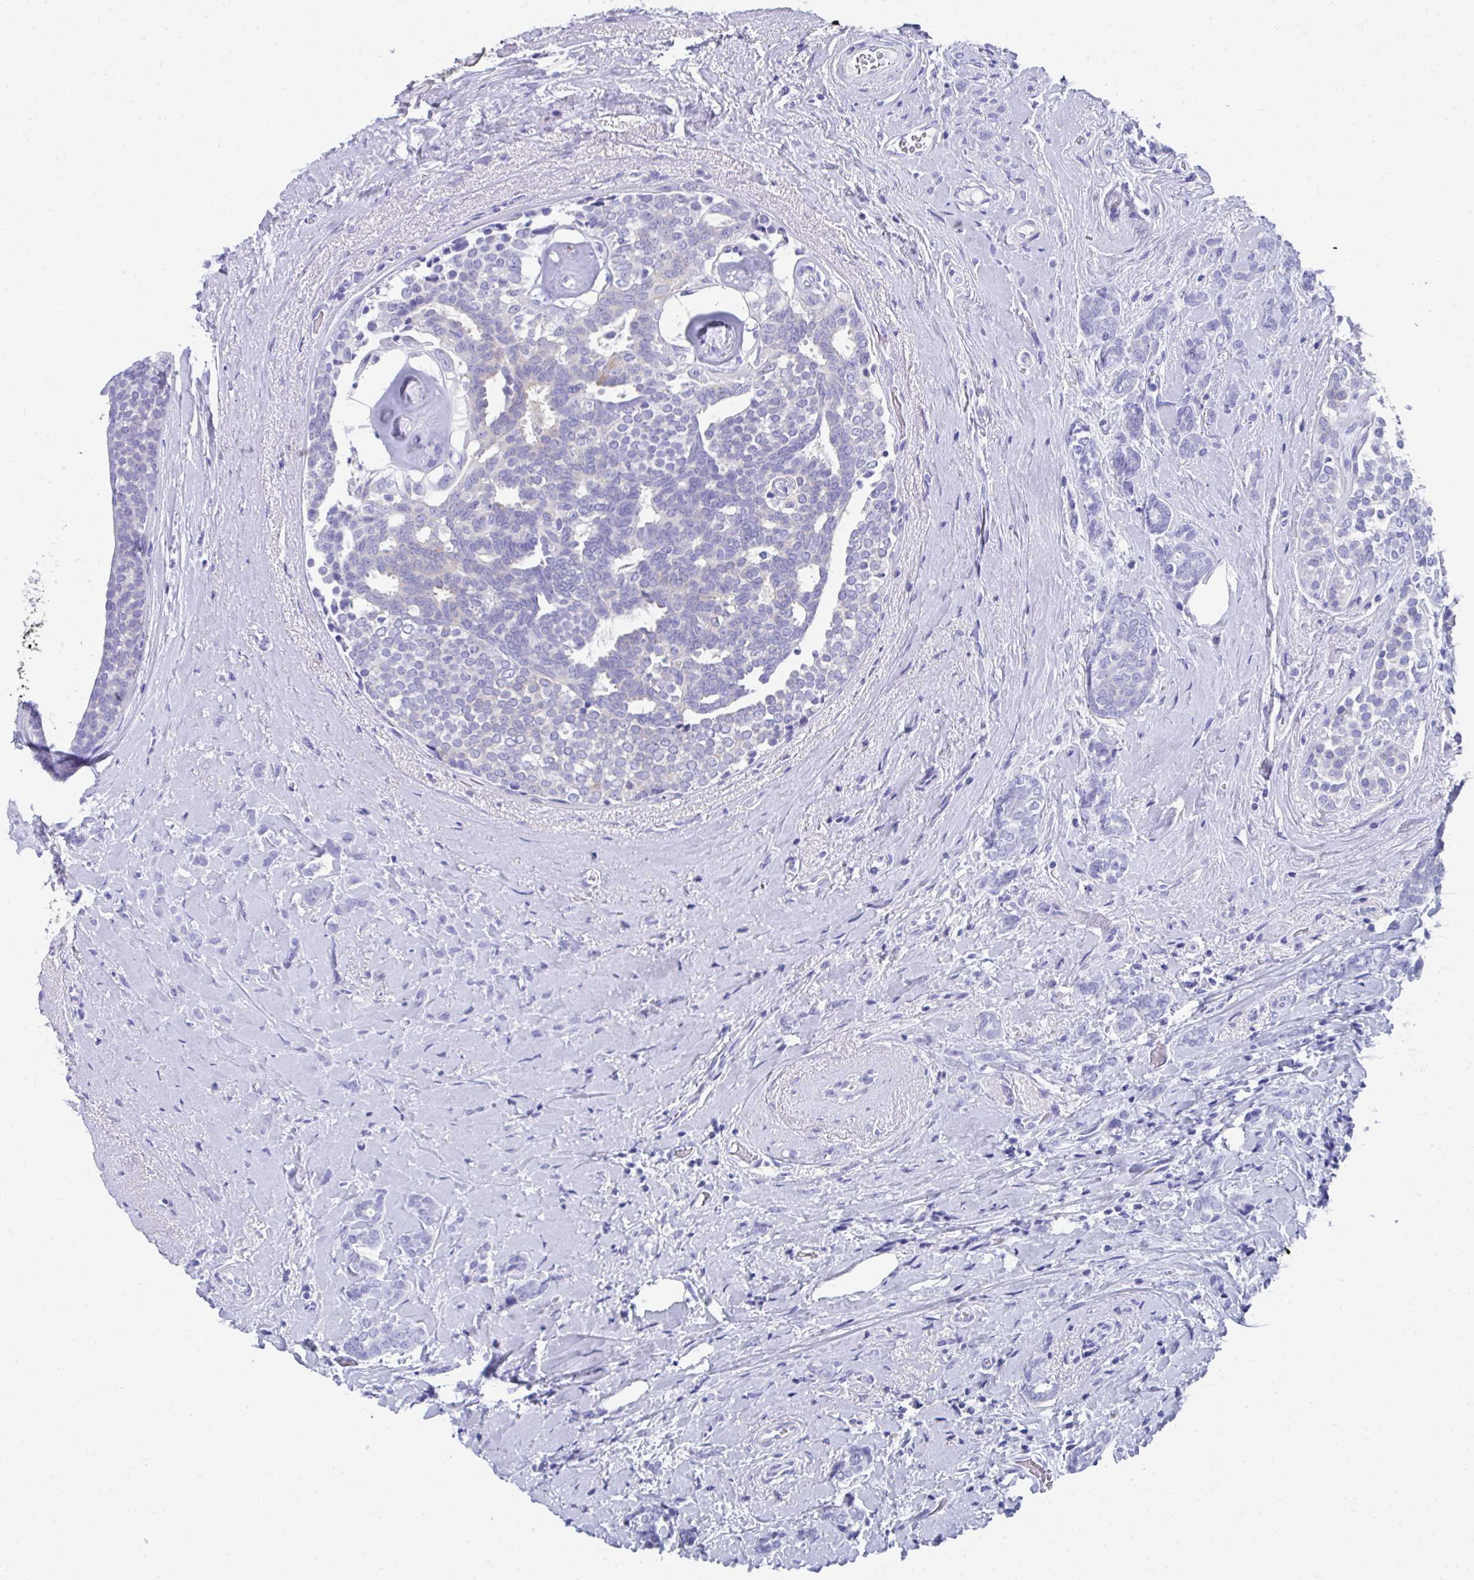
{"staining": {"intensity": "negative", "quantity": "none", "location": "none"}, "tissue": "breast cancer", "cell_type": "Tumor cells", "image_type": "cancer", "snomed": [{"axis": "morphology", "description": "Intraductal carcinoma, in situ"}, {"axis": "morphology", "description": "Duct carcinoma"}, {"axis": "morphology", "description": "Lobular carcinoma, in situ"}, {"axis": "topography", "description": "Breast"}], "caption": "Tumor cells are negative for protein expression in human breast cancer (intraductal carcinoma,  in situ).", "gene": "HGD", "patient": {"sex": "female", "age": 44}}